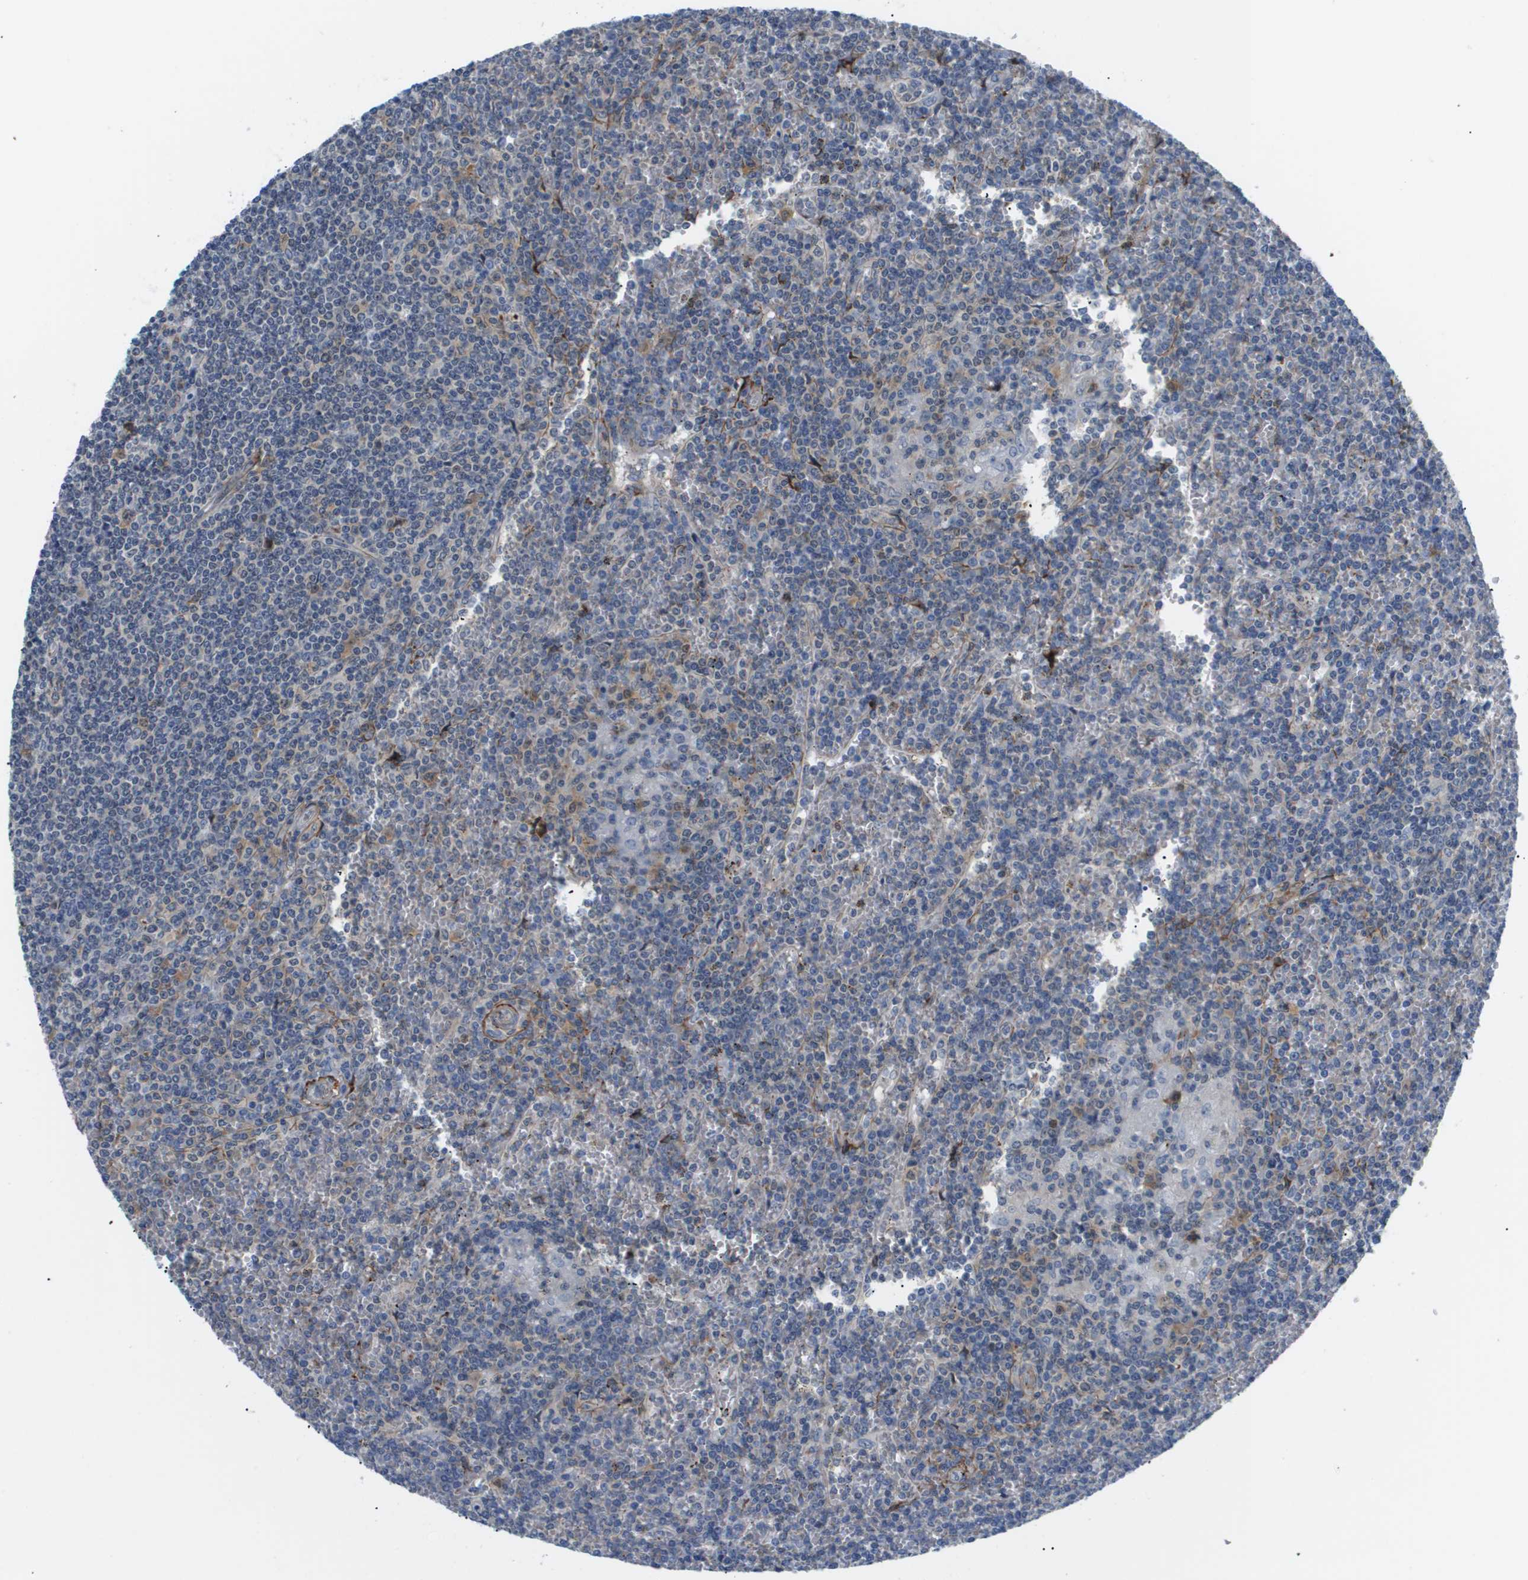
{"staining": {"intensity": "negative", "quantity": "none", "location": "none"}, "tissue": "lymphoma", "cell_type": "Tumor cells", "image_type": "cancer", "snomed": [{"axis": "morphology", "description": "Malignant lymphoma, non-Hodgkin's type, Low grade"}, {"axis": "topography", "description": "Spleen"}], "caption": "Lymphoma stained for a protein using immunohistochemistry reveals no expression tumor cells.", "gene": "OTUD5", "patient": {"sex": "female", "age": 19}}